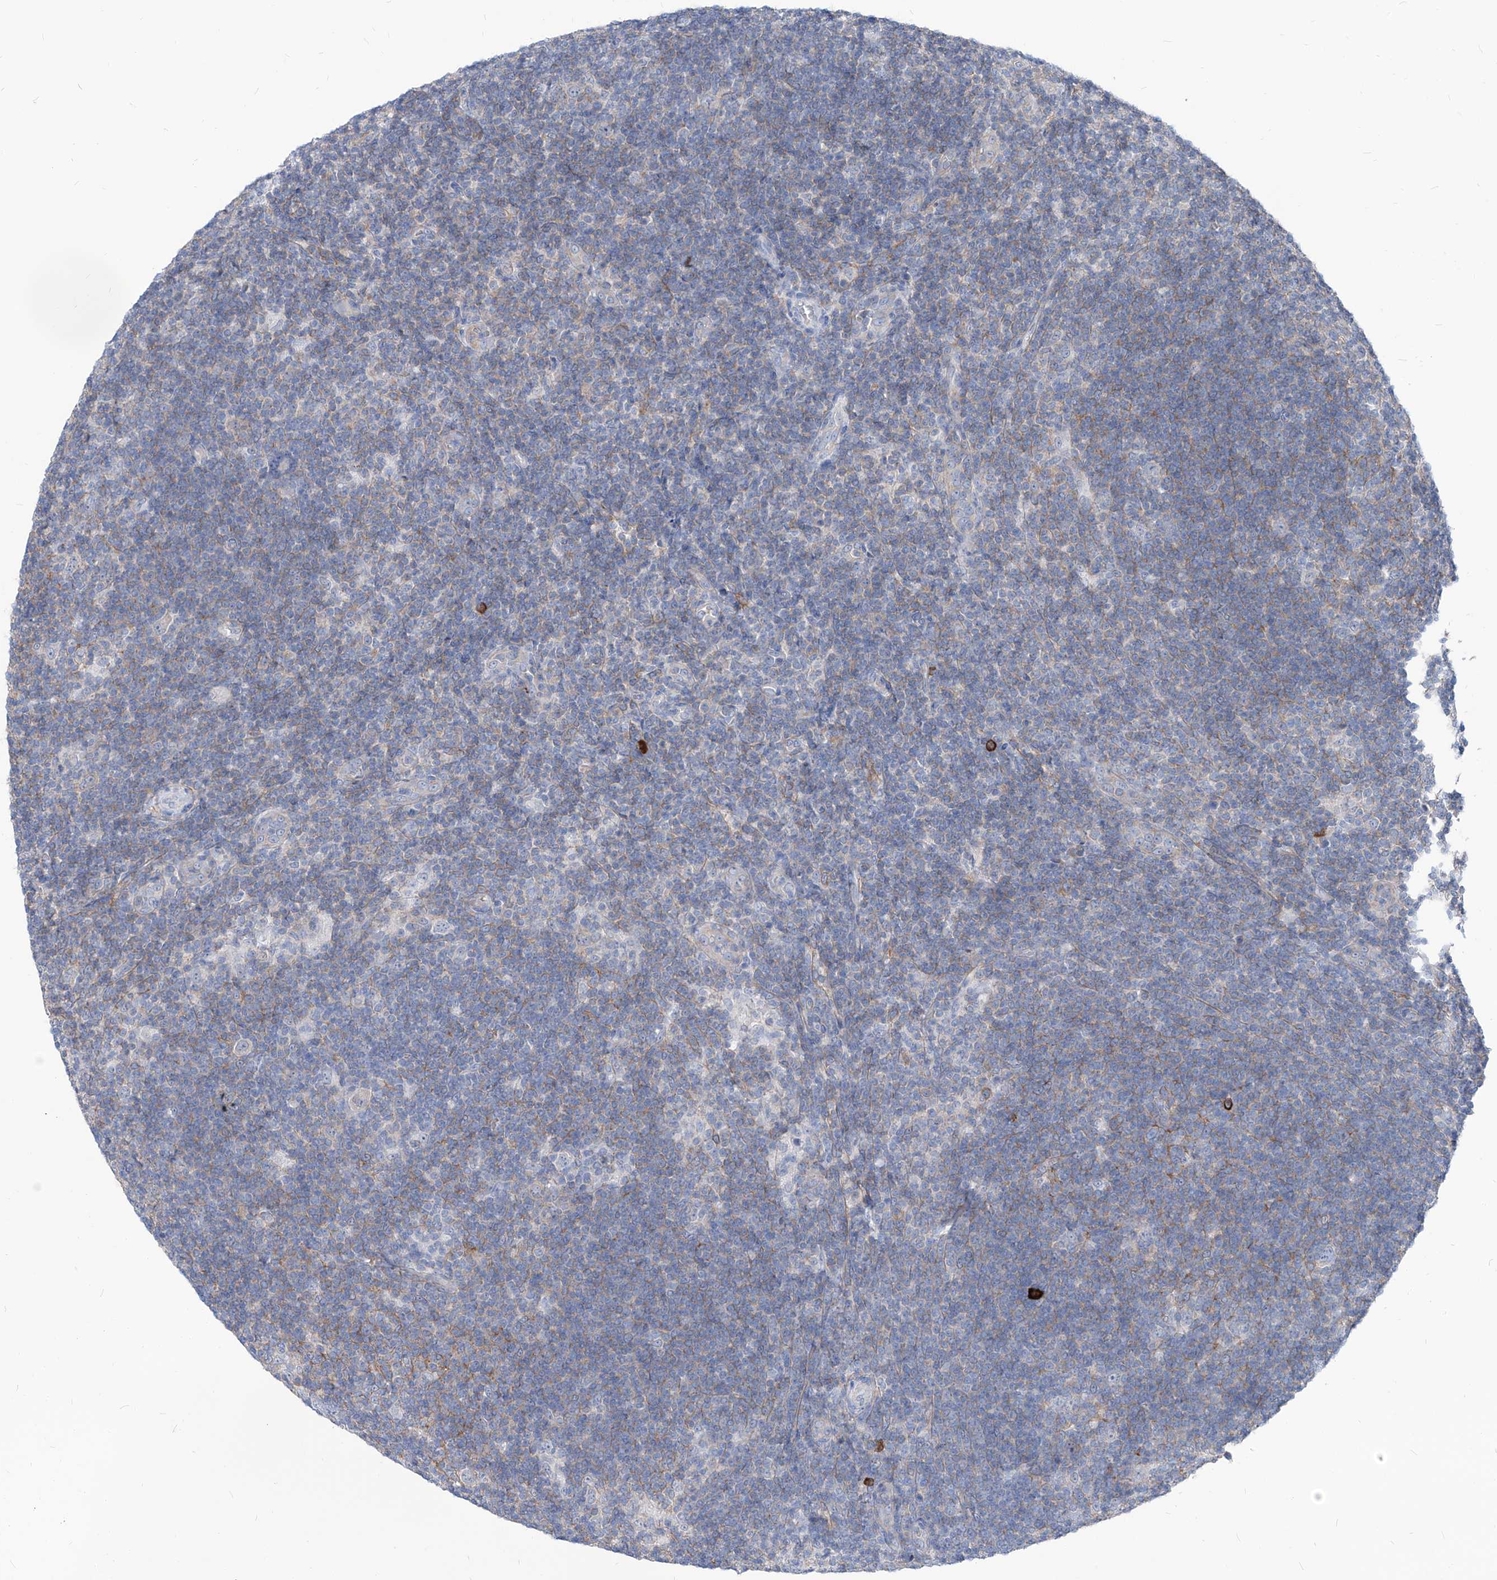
{"staining": {"intensity": "negative", "quantity": "none", "location": "none"}, "tissue": "lymphoma", "cell_type": "Tumor cells", "image_type": "cancer", "snomed": [{"axis": "morphology", "description": "Hodgkin's disease, NOS"}, {"axis": "topography", "description": "Lymph node"}], "caption": "A high-resolution micrograph shows immunohistochemistry staining of Hodgkin's disease, which exhibits no significant expression in tumor cells.", "gene": "AKAP10", "patient": {"sex": "female", "age": 57}}